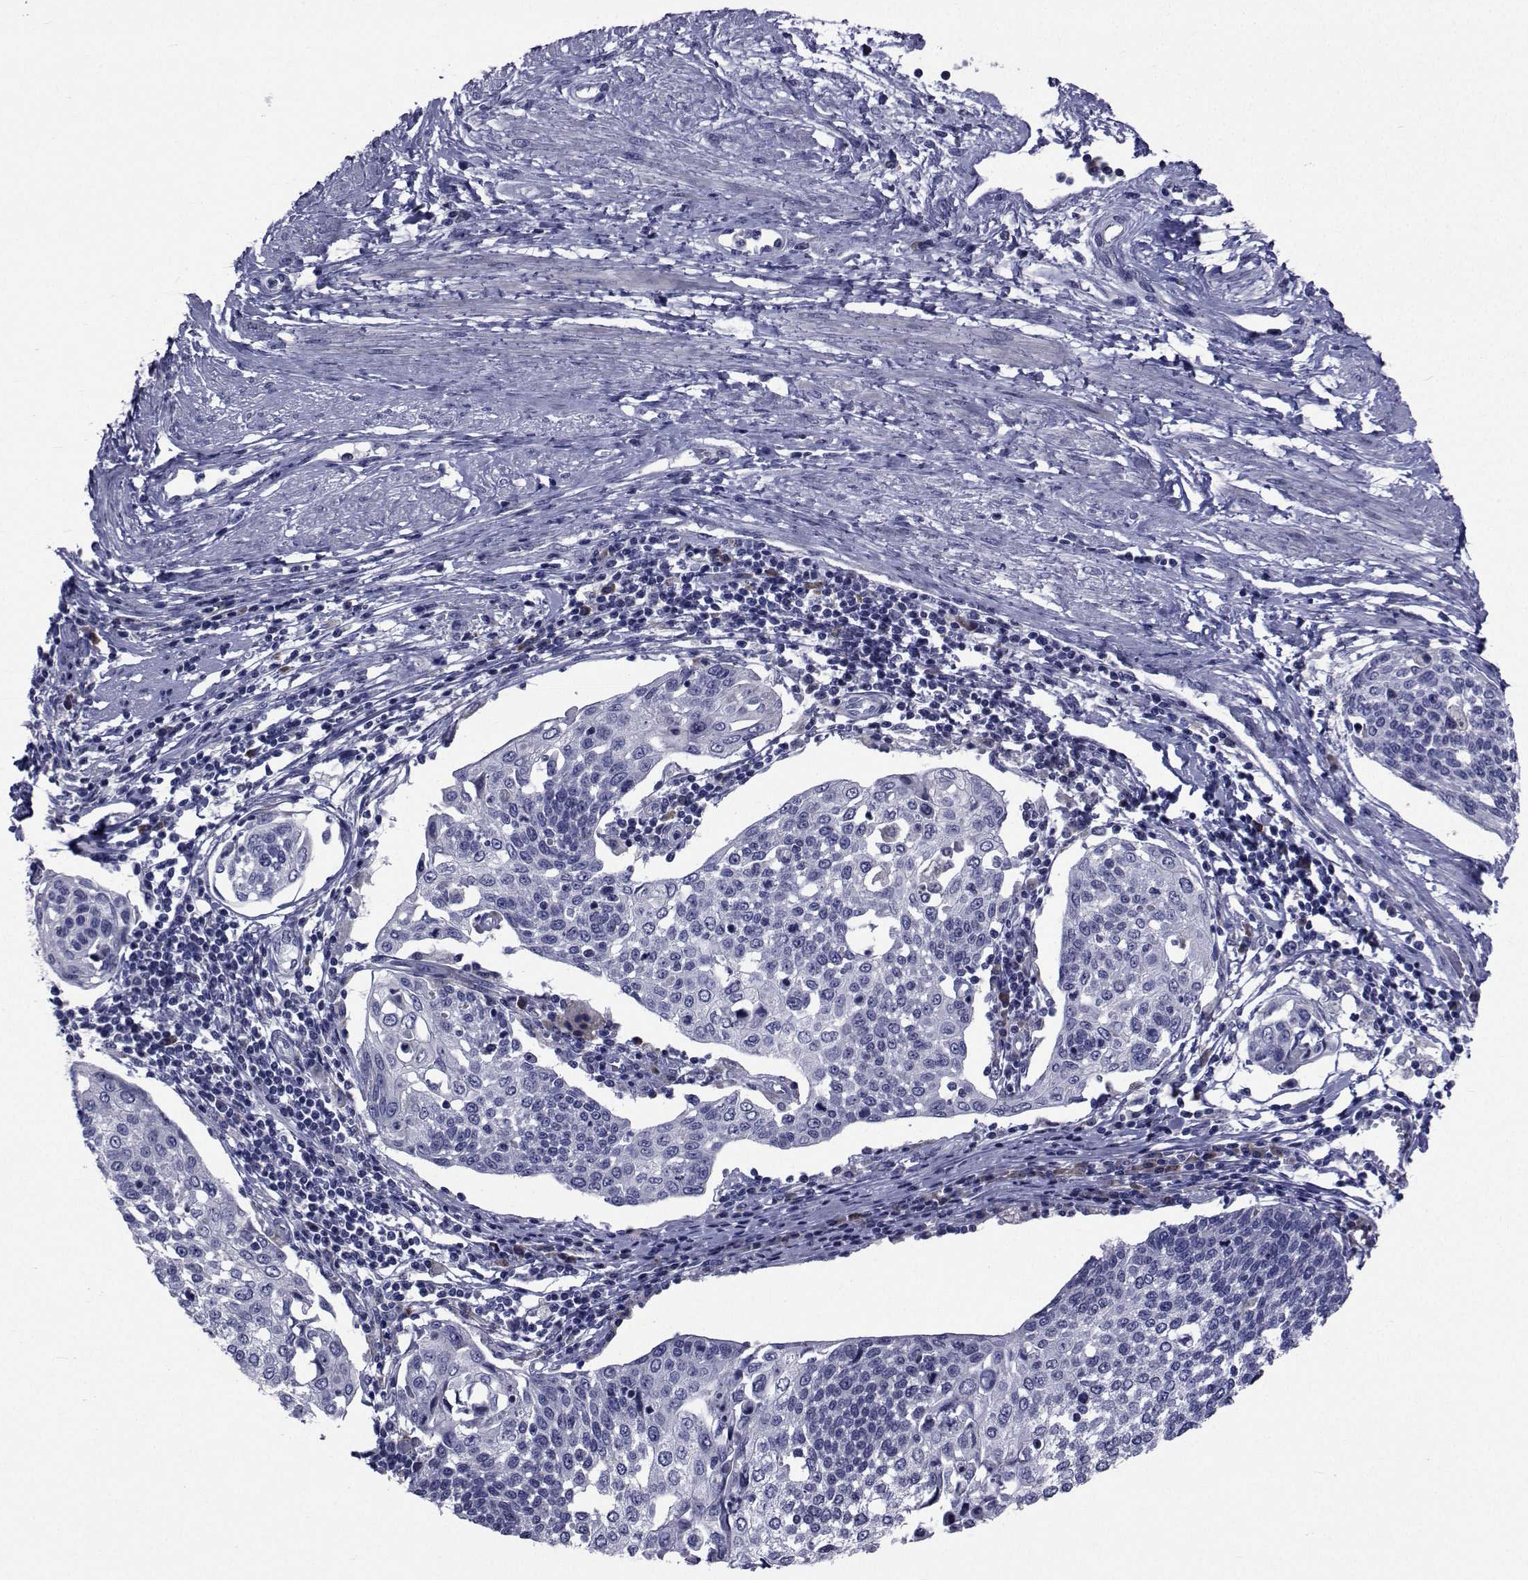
{"staining": {"intensity": "negative", "quantity": "none", "location": "none"}, "tissue": "cervical cancer", "cell_type": "Tumor cells", "image_type": "cancer", "snomed": [{"axis": "morphology", "description": "Squamous cell carcinoma, NOS"}, {"axis": "topography", "description": "Cervix"}], "caption": "A high-resolution micrograph shows immunohistochemistry (IHC) staining of cervical cancer (squamous cell carcinoma), which demonstrates no significant positivity in tumor cells. (DAB immunohistochemistry (IHC), high magnification).", "gene": "ROPN1", "patient": {"sex": "female", "age": 34}}